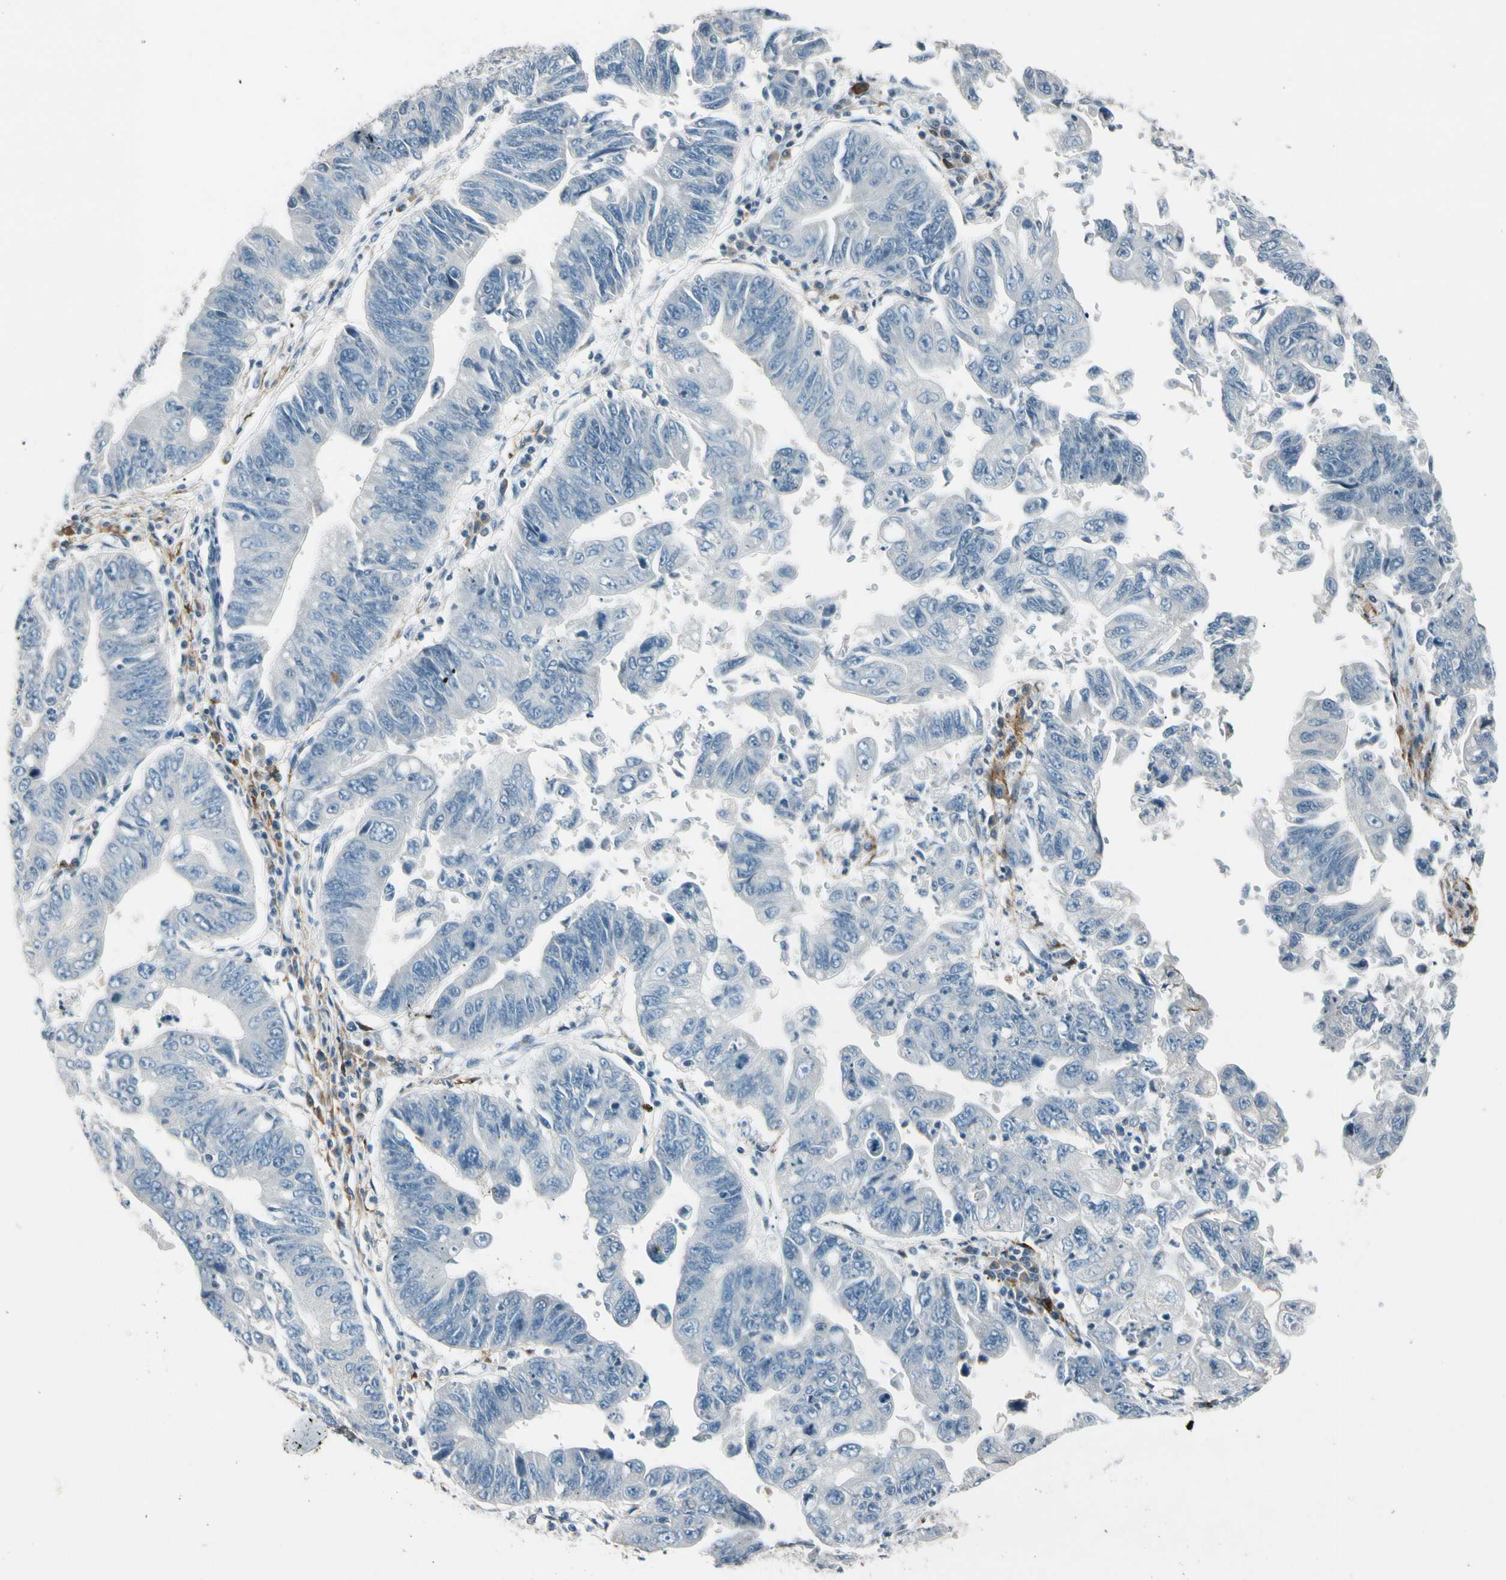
{"staining": {"intensity": "negative", "quantity": "none", "location": "none"}, "tissue": "stomach cancer", "cell_type": "Tumor cells", "image_type": "cancer", "snomed": [{"axis": "morphology", "description": "Adenocarcinoma, NOS"}, {"axis": "topography", "description": "Stomach"}], "caption": "The immunohistochemistry micrograph has no significant expression in tumor cells of stomach adenocarcinoma tissue.", "gene": "PDPN", "patient": {"sex": "male", "age": 59}}